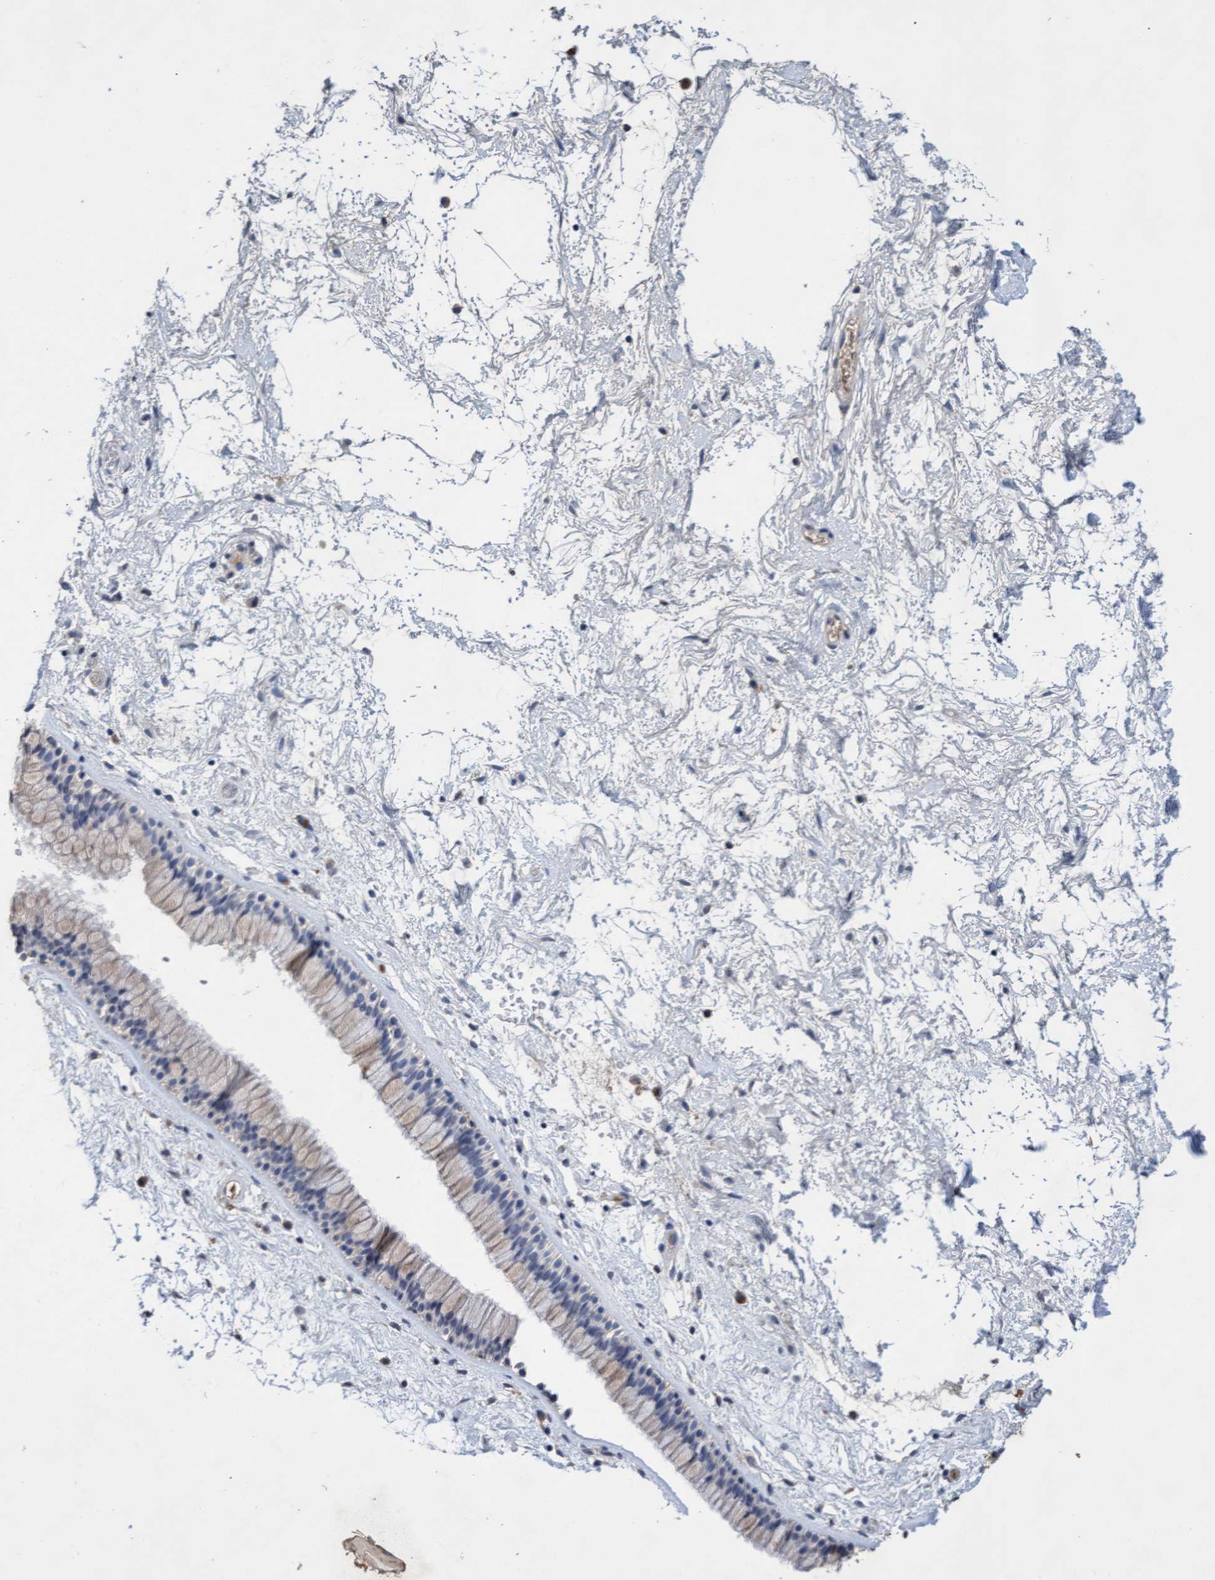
{"staining": {"intensity": "weak", "quantity": "<25%", "location": "cytoplasmic/membranous"}, "tissue": "nasopharynx", "cell_type": "Respiratory epithelial cells", "image_type": "normal", "snomed": [{"axis": "morphology", "description": "Normal tissue, NOS"}, {"axis": "morphology", "description": "Inflammation, NOS"}, {"axis": "topography", "description": "Nasopharynx"}], "caption": "Micrograph shows no protein staining in respiratory epithelial cells of unremarkable nasopharynx. (Brightfield microscopy of DAB IHC at high magnification).", "gene": "GPR39", "patient": {"sex": "male", "age": 48}}